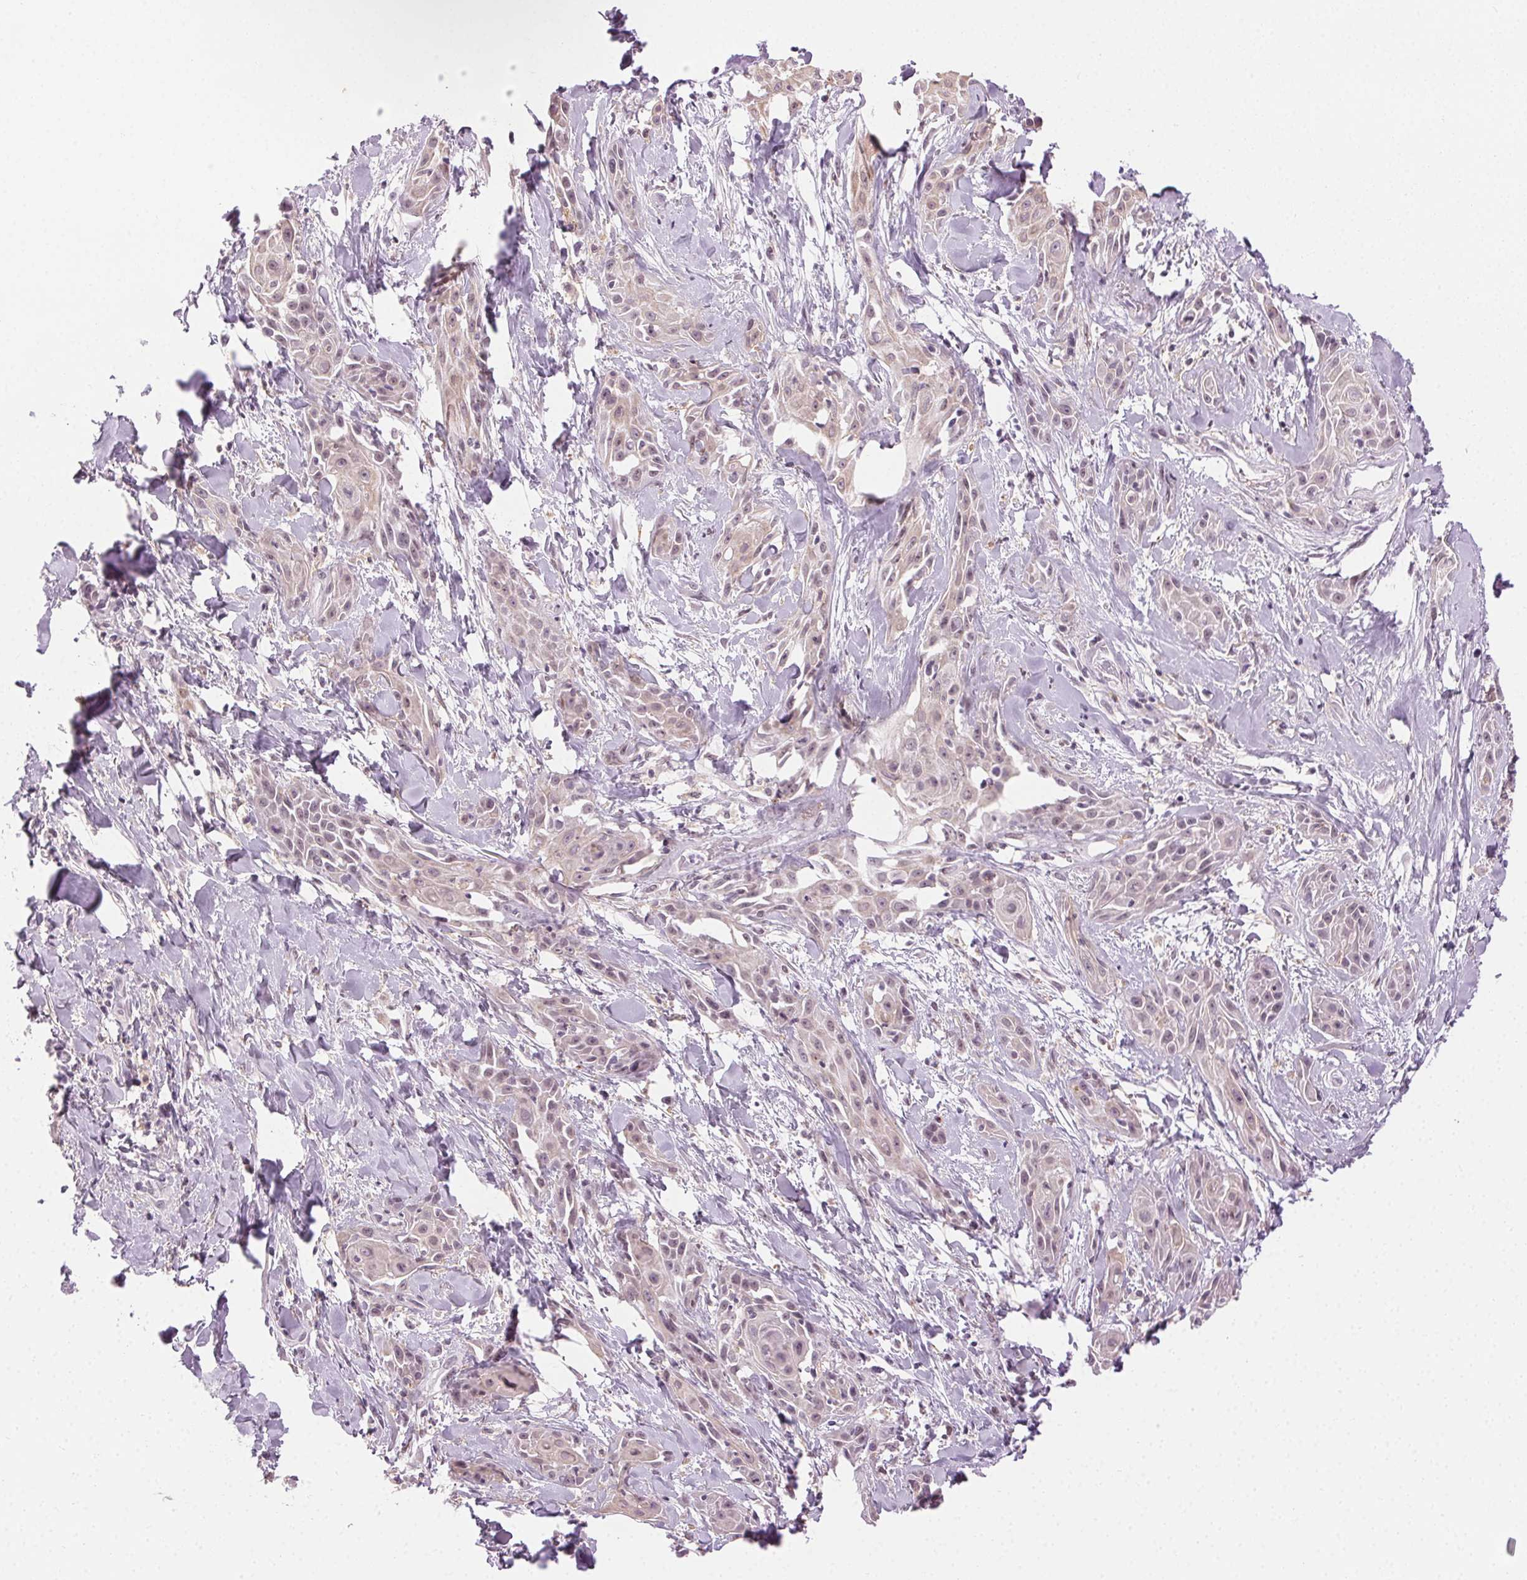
{"staining": {"intensity": "weak", "quantity": "<25%", "location": "cytoplasmic/membranous"}, "tissue": "skin cancer", "cell_type": "Tumor cells", "image_type": "cancer", "snomed": [{"axis": "morphology", "description": "Squamous cell carcinoma, NOS"}, {"axis": "topography", "description": "Skin"}, {"axis": "topography", "description": "Anal"}], "caption": "Tumor cells are negative for brown protein staining in skin cancer (squamous cell carcinoma). (DAB immunohistochemistry (IHC), high magnification).", "gene": "AIF1L", "patient": {"sex": "male", "age": 64}}